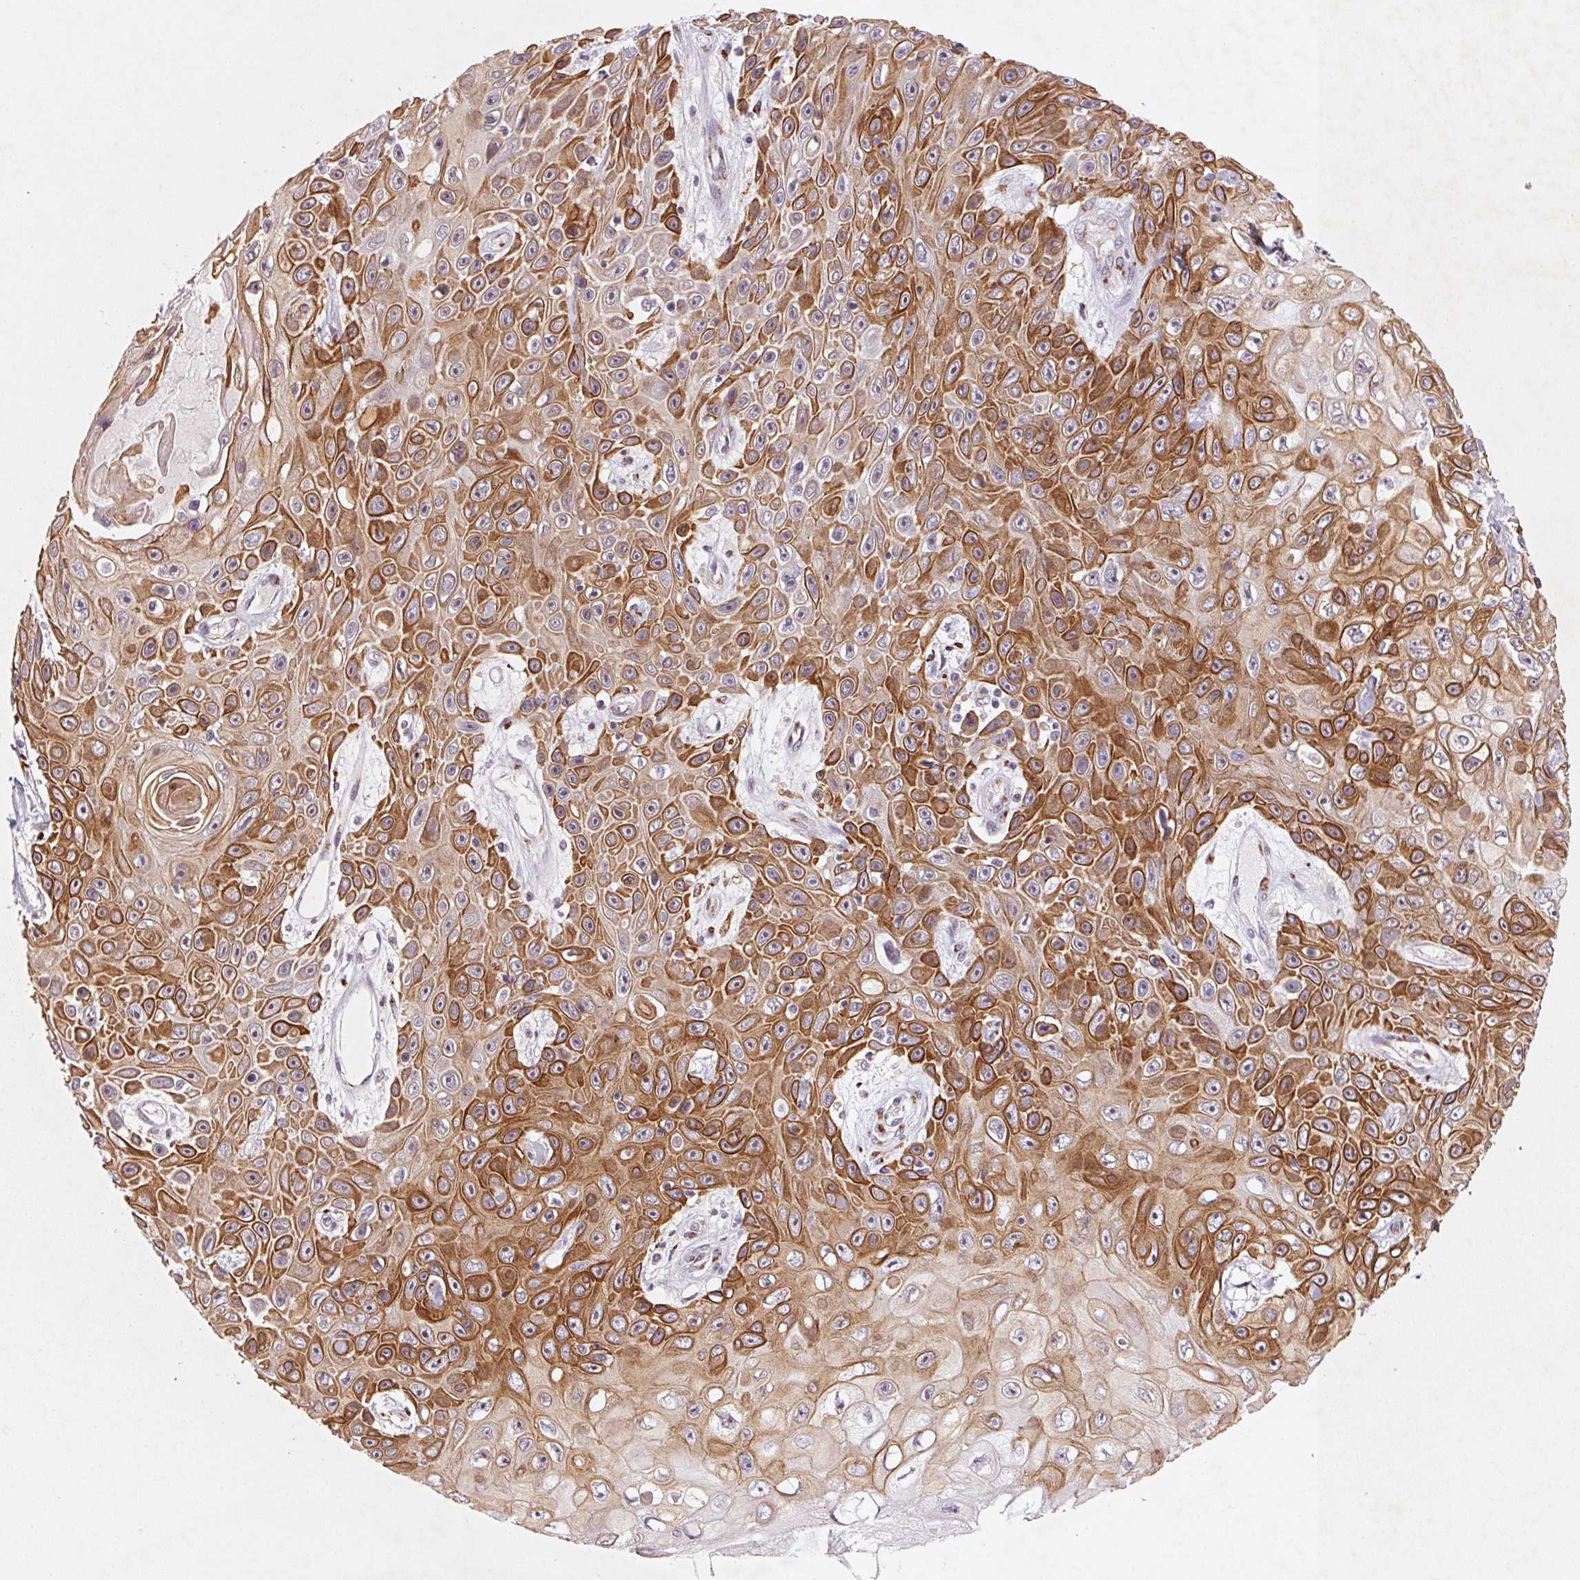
{"staining": {"intensity": "strong", "quantity": ">75%", "location": "cytoplasmic/membranous"}, "tissue": "skin cancer", "cell_type": "Tumor cells", "image_type": "cancer", "snomed": [{"axis": "morphology", "description": "Squamous cell carcinoma, NOS"}, {"axis": "topography", "description": "Skin"}], "caption": "Skin cancer (squamous cell carcinoma) tissue displays strong cytoplasmic/membranous positivity in approximately >75% of tumor cells, visualized by immunohistochemistry.", "gene": "RAB22A", "patient": {"sex": "male", "age": 82}}